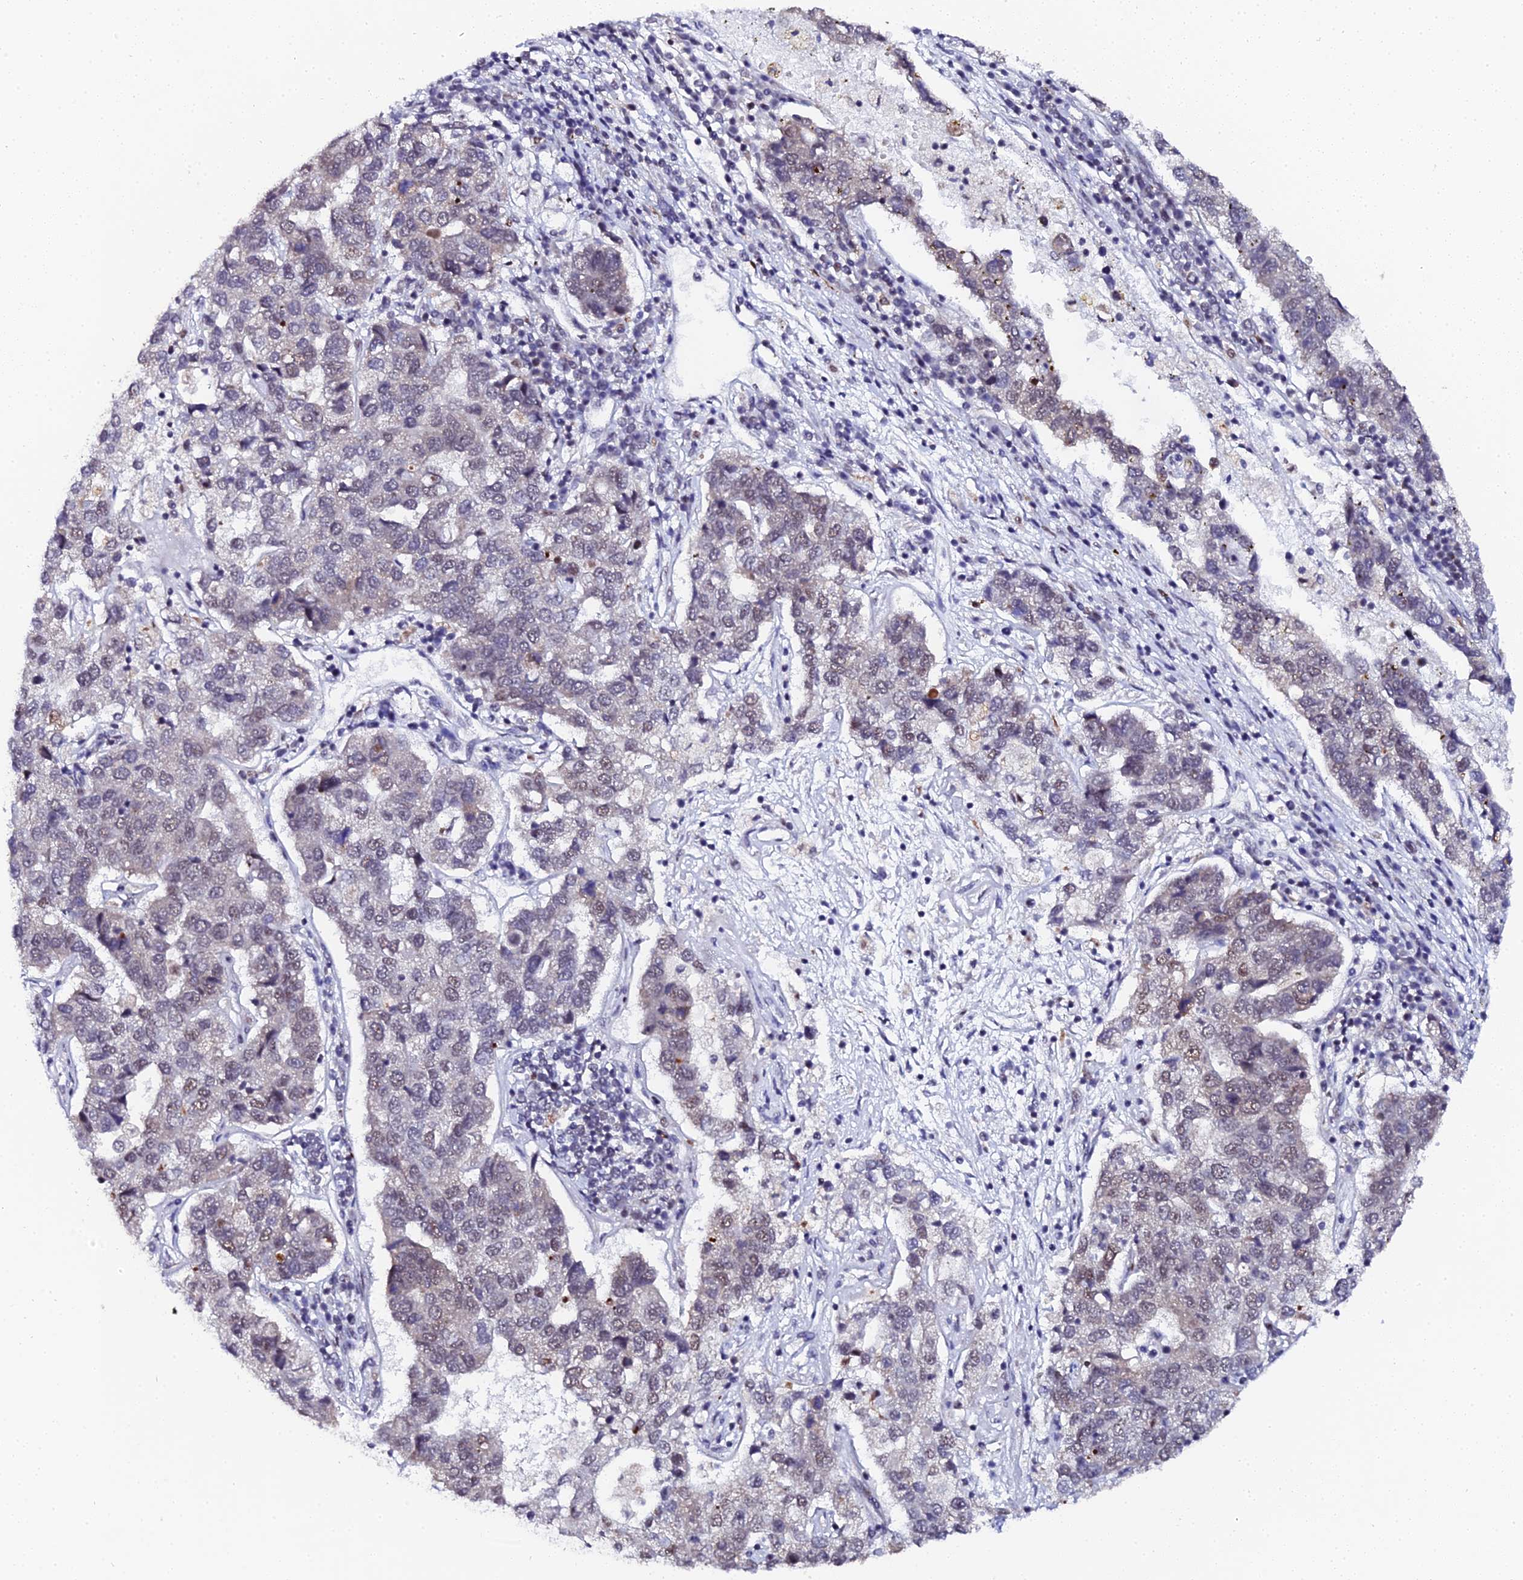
{"staining": {"intensity": "weak", "quantity": "25%-75%", "location": "nuclear"}, "tissue": "pancreatic cancer", "cell_type": "Tumor cells", "image_type": "cancer", "snomed": [{"axis": "morphology", "description": "Adenocarcinoma, NOS"}, {"axis": "topography", "description": "Pancreas"}], "caption": "Human pancreatic cancer stained with a protein marker reveals weak staining in tumor cells.", "gene": "MAGOHB", "patient": {"sex": "female", "age": 61}}